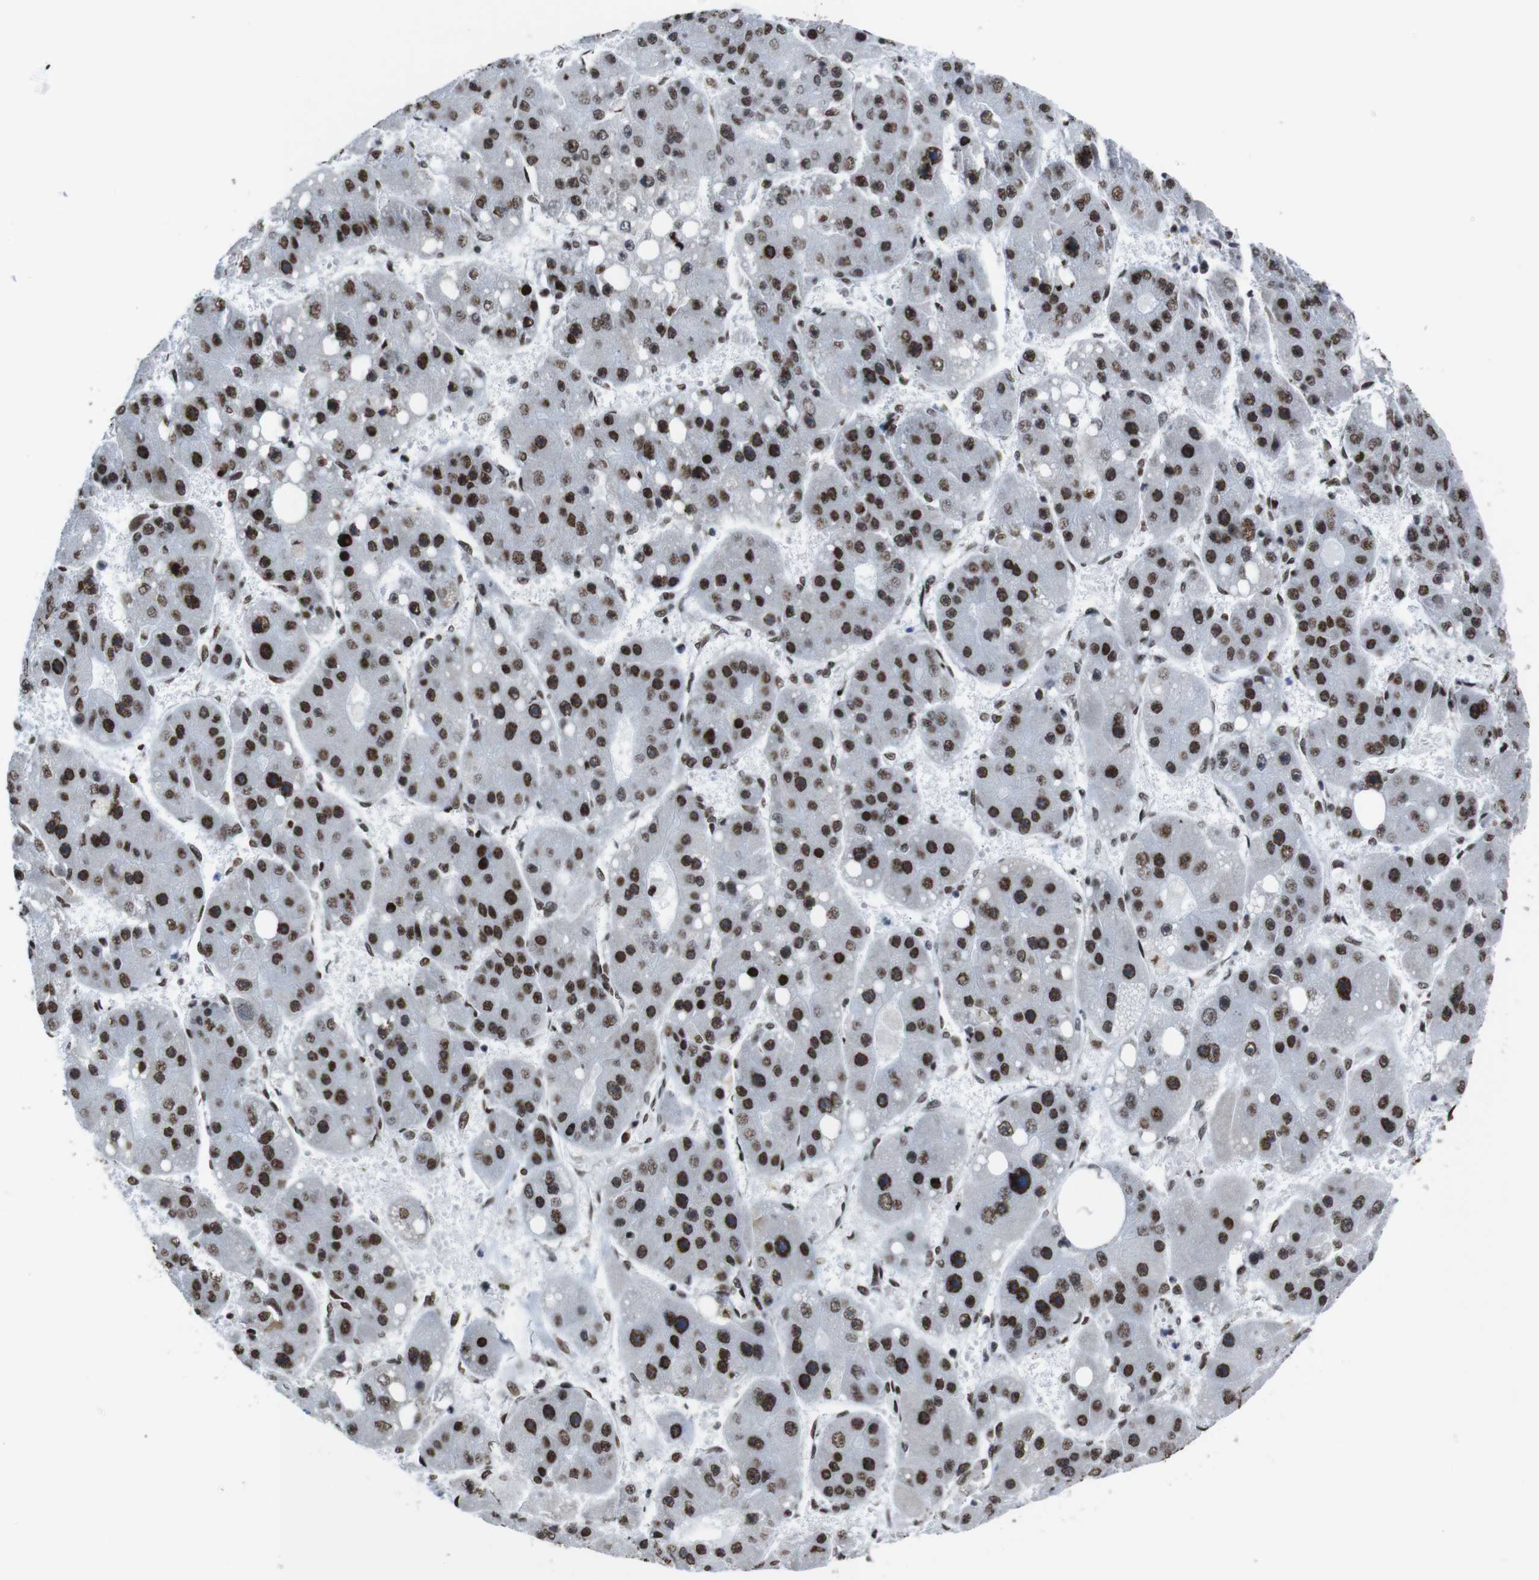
{"staining": {"intensity": "strong", "quantity": ">75%", "location": "nuclear"}, "tissue": "liver cancer", "cell_type": "Tumor cells", "image_type": "cancer", "snomed": [{"axis": "morphology", "description": "Carcinoma, Hepatocellular, NOS"}, {"axis": "topography", "description": "Liver"}], "caption": "The photomicrograph reveals a brown stain indicating the presence of a protein in the nuclear of tumor cells in hepatocellular carcinoma (liver).", "gene": "ROMO1", "patient": {"sex": "female", "age": 61}}